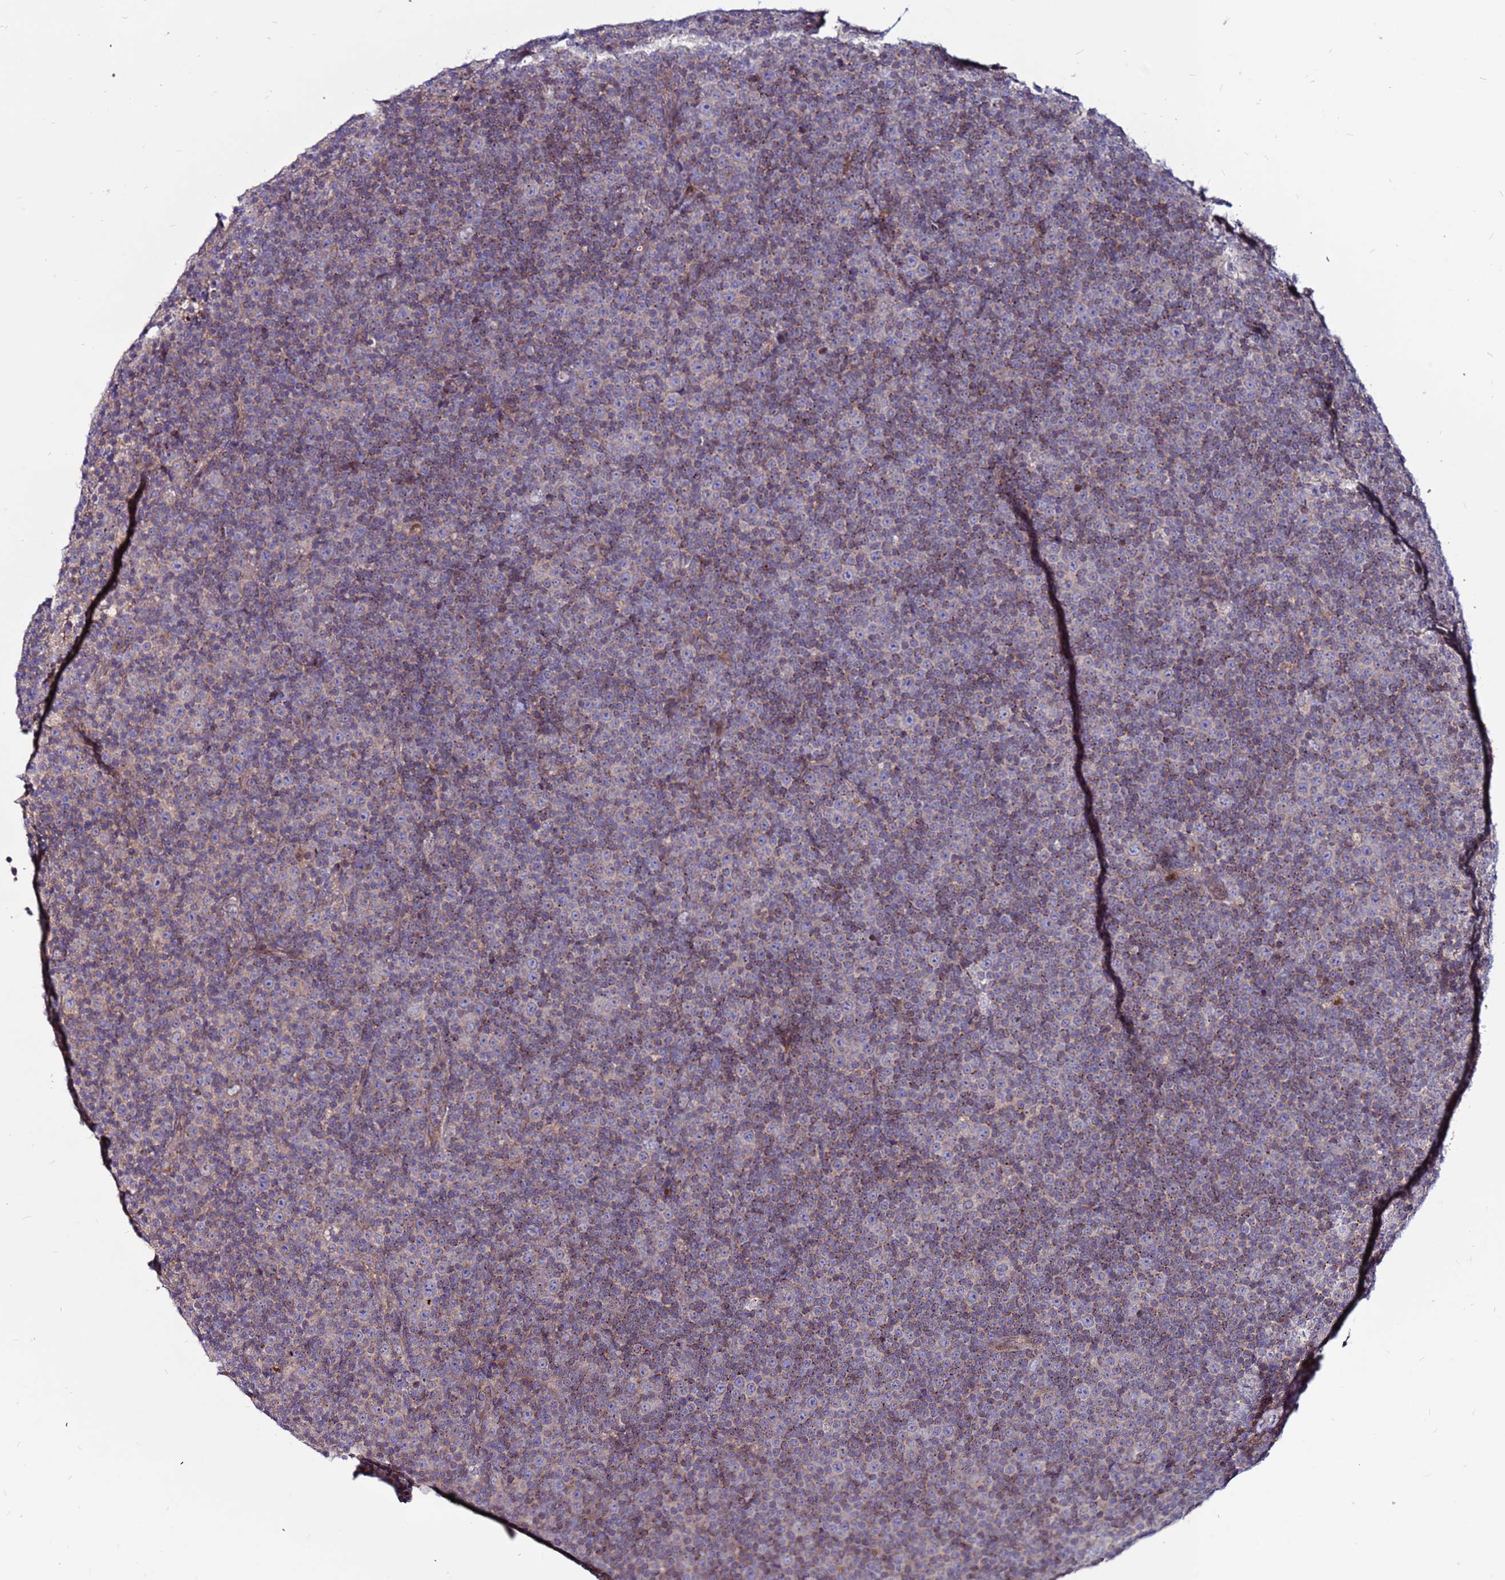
{"staining": {"intensity": "weak", "quantity": "<25%", "location": "cytoplasmic/membranous"}, "tissue": "lymphoma", "cell_type": "Tumor cells", "image_type": "cancer", "snomed": [{"axis": "morphology", "description": "Malignant lymphoma, non-Hodgkin's type, Low grade"}, {"axis": "topography", "description": "Lymph node"}], "caption": "DAB (3,3'-diaminobenzidine) immunohistochemical staining of human lymphoma displays no significant expression in tumor cells. (Stains: DAB (3,3'-diaminobenzidine) IHC with hematoxylin counter stain, Microscopy: brightfield microscopy at high magnification).", "gene": "CCDC71", "patient": {"sex": "female", "age": 67}}